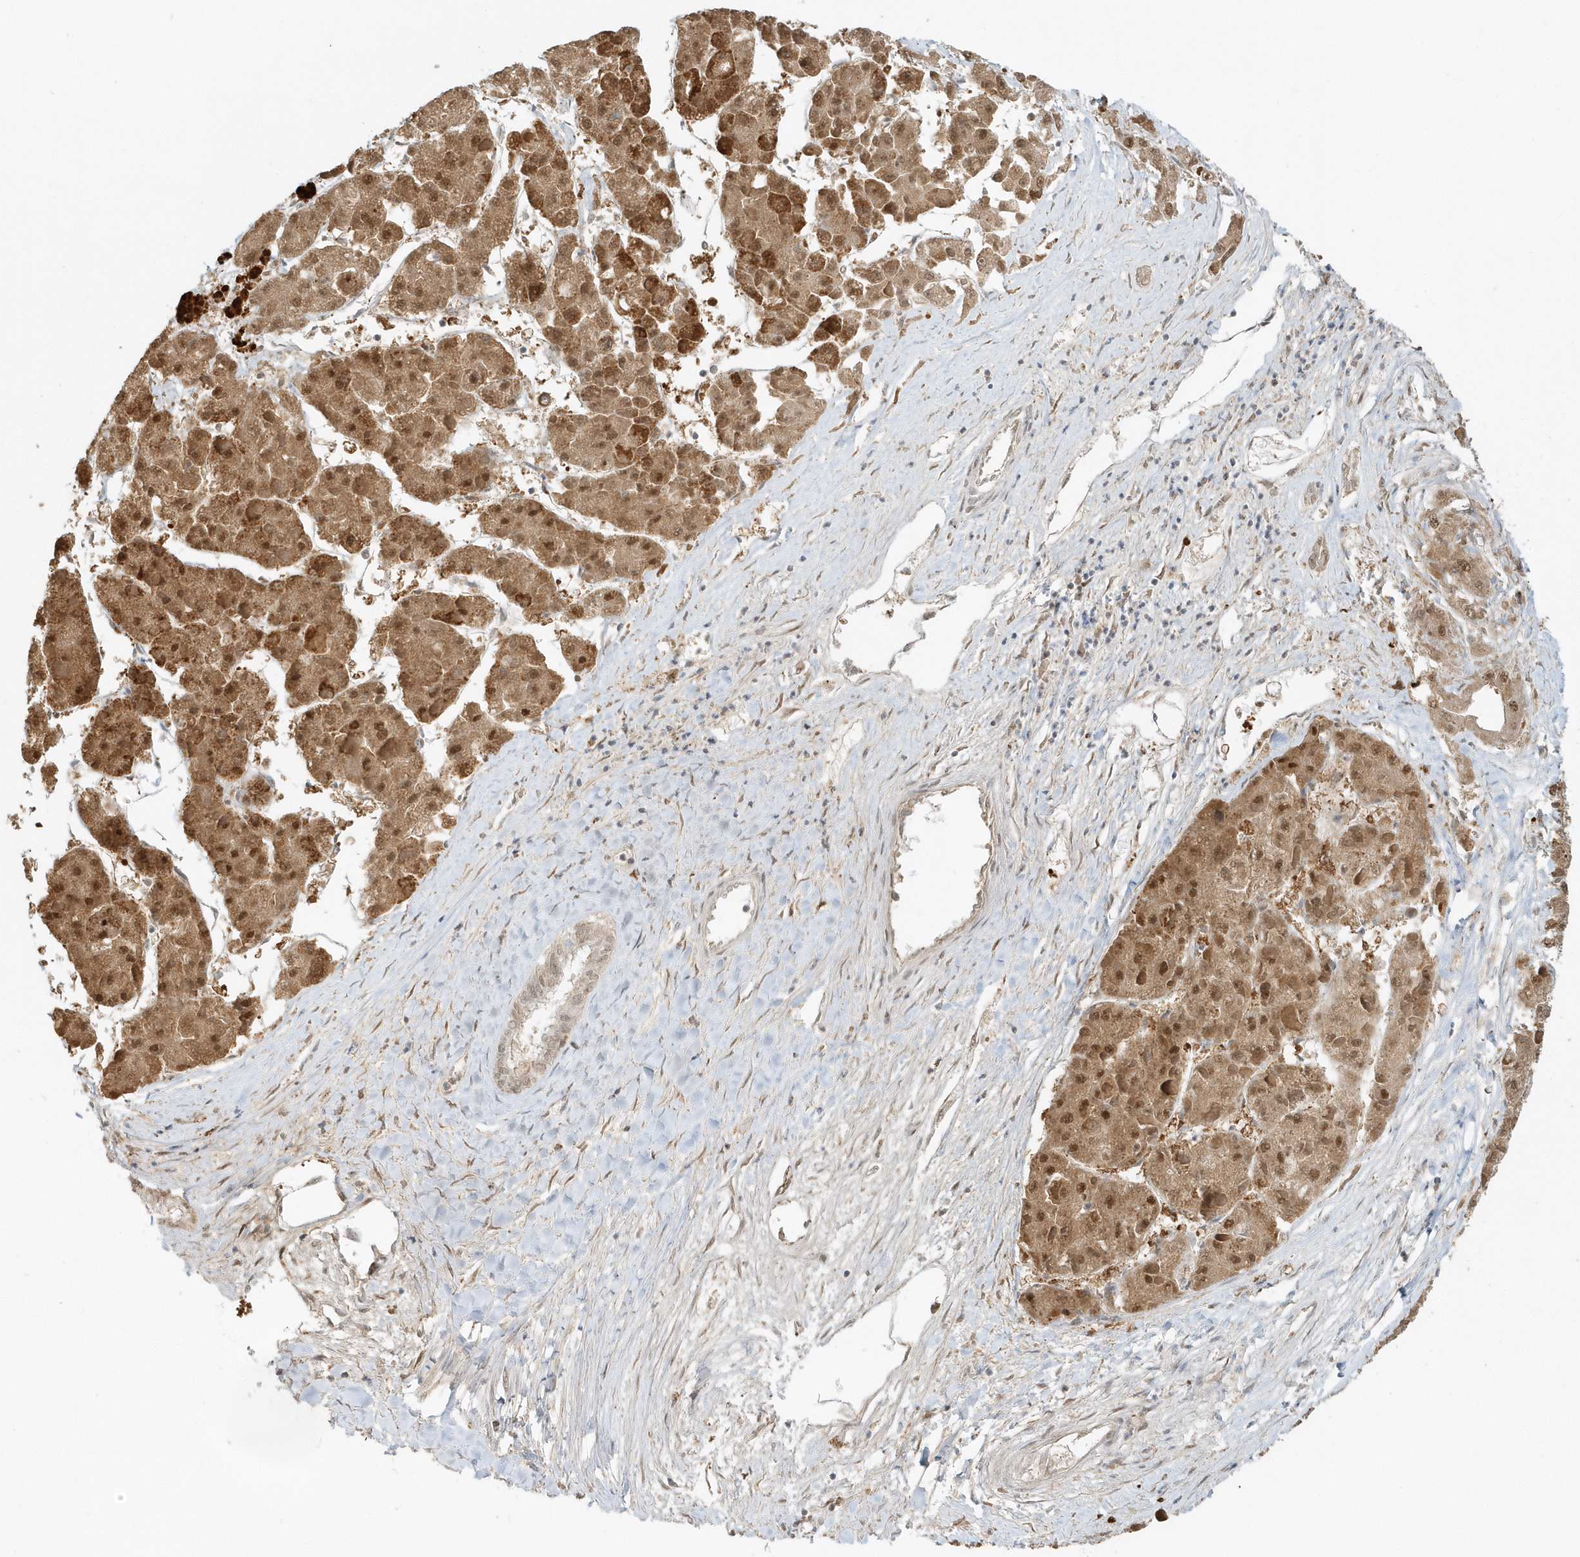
{"staining": {"intensity": "moderate", "quantity": ">75%", "location": "cytoplasmic/membranous,nuclear"}, "tissue": "liver cancer", "cell_type": "Tumor cells", "image_type": "cancer", "snomed": [{"axis": "morphology", "description": "Carcinoma, Hepatocellular, NOS"}, {"axis": "topography", "description": "Liver"}], "caption": "Brown immunohistochemical staining in human liver cancer (hepatocellular carcinoma) displays moderate cytoplasmic/membranous and nuclear expression in about >75% of tumor cells.", "gene": "PSMD6", "patient": {"sex": "female", "age": 73}}